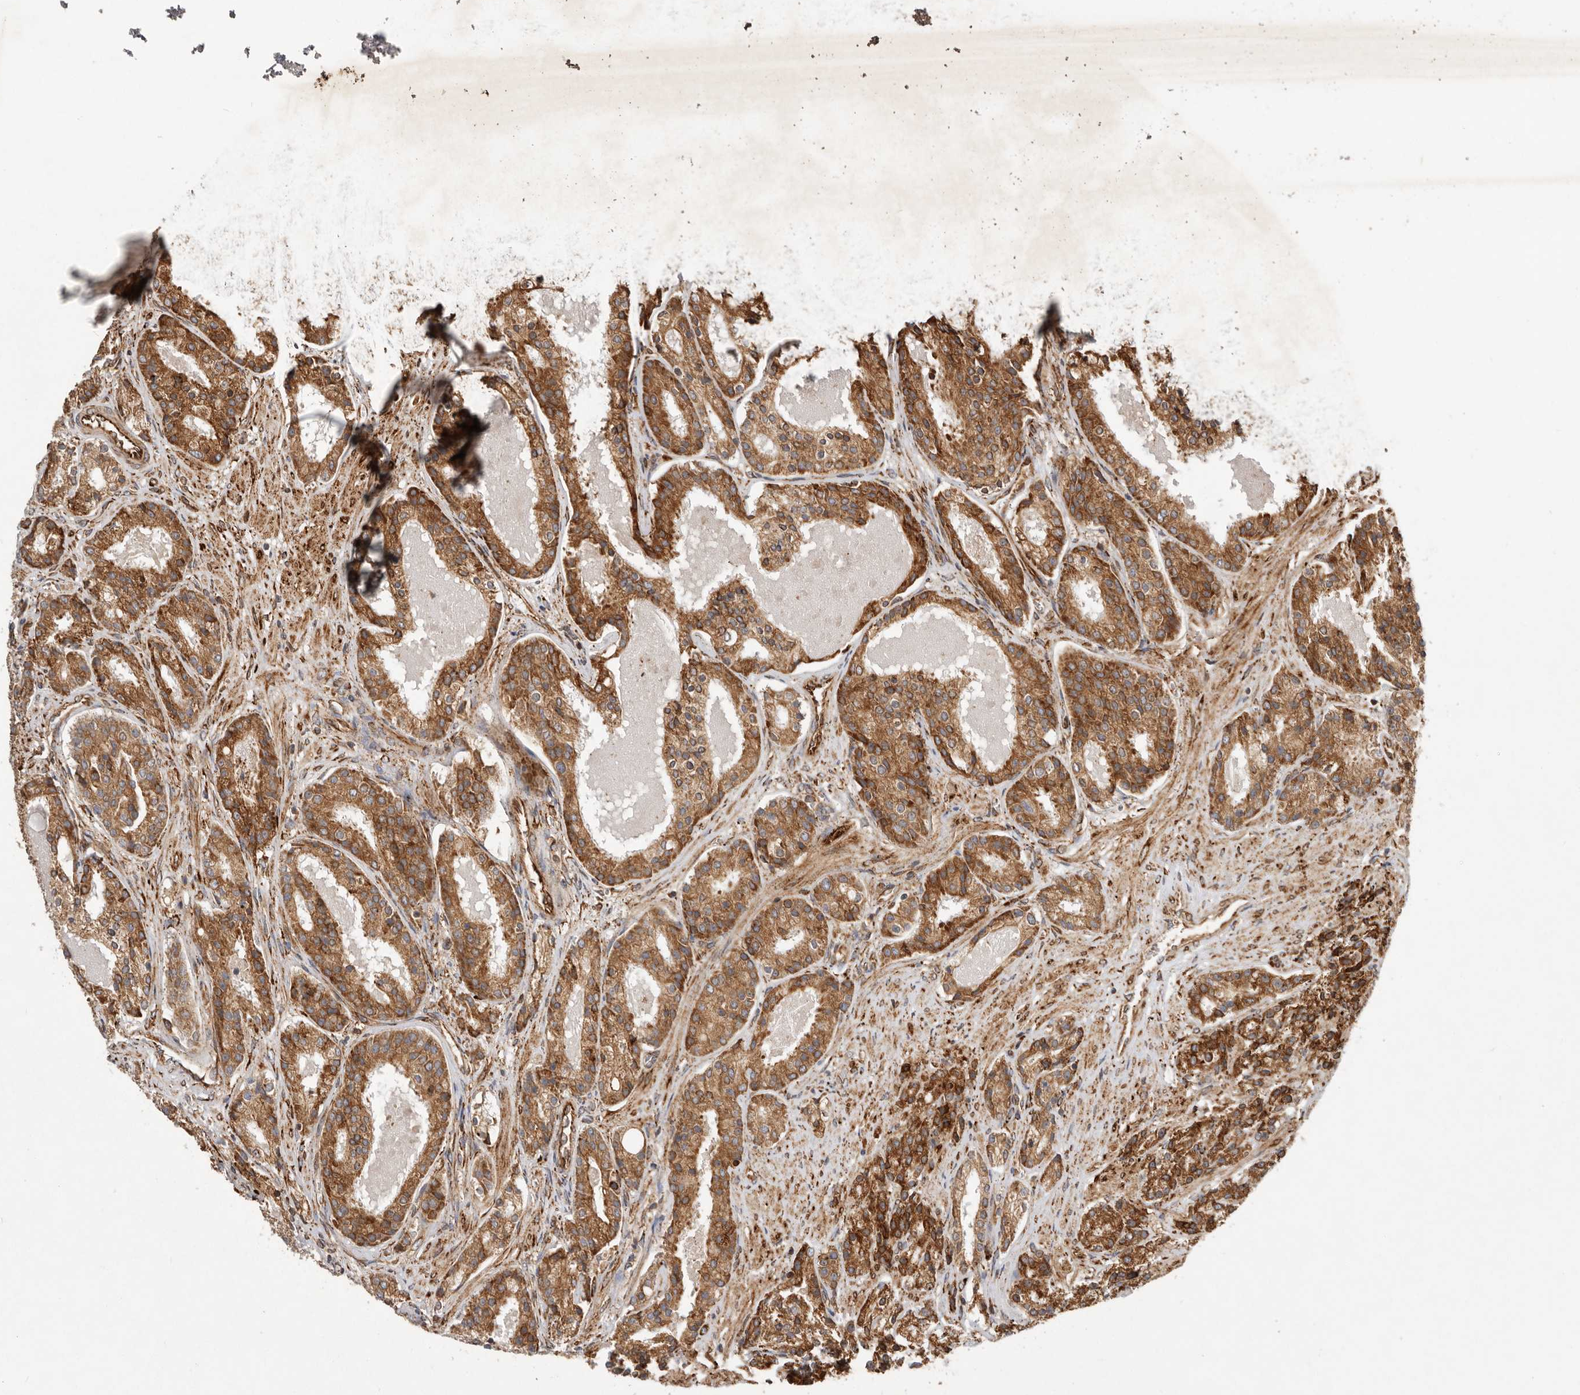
{"staining": {"intensity": "moderate", "quantity": ">75%", "location": "cytoplasmic/membranous"}, "tissue": "prostate cancer", "cell_type": "Tumor cells", "image_type": "cancer", "snomed": [{"axis": "morphology", "description": "Adenocarcinoma, High grade"}, {"axis": "topography", "description": "Prostate"}], "caption": "Adenocarcinoma (high-grade) (prostate) stained with a brown dye displays moderate cytoplasmic/membranous positive positivity in about >75% of tumor cells.", "gene": "WDTC1", "patient": {"sex": "male", "age": 60}}